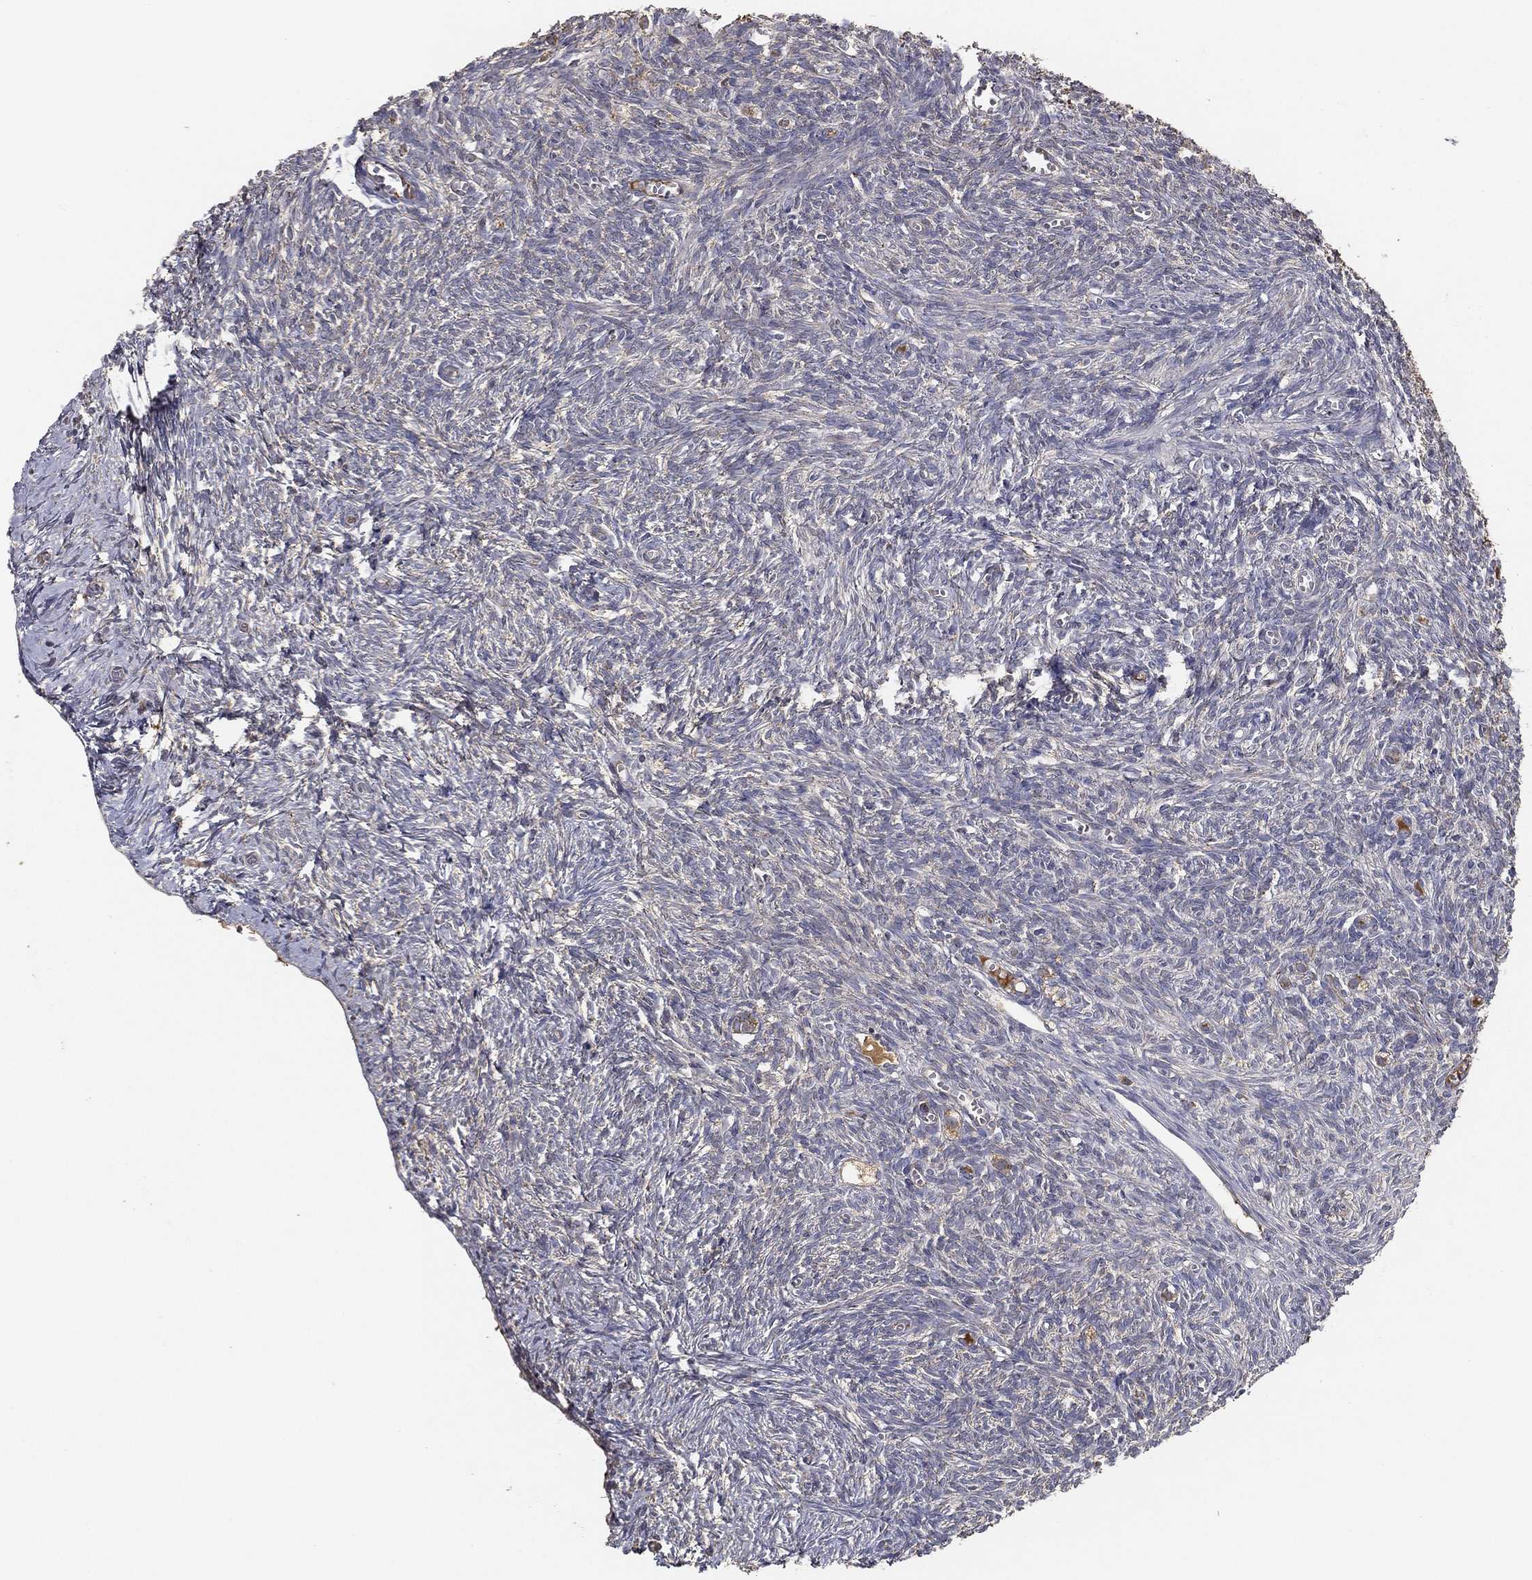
{"staining": {"intensity": "negative", "quantity": "none", "location": "none"}, "tissue": "ovary", "cell_type": "Follicle cells", "image_type": "normal", "snomed": [{"axis": "morphology", "description": "Normal tissue, NOS"}, {"axis": "topography", "description": "Ovary"}], "caption": "Unremarkable ovary was stained to show a protein in brown. There is no significant staining in follicle cells. Brightfield microscopy of immunohistochemistry (IHC) stained with DAB (brown) and hematoxylin (blue), captured at high magnification.", "gene": "MT", "patient": {"sex": "female", "age": 43}}